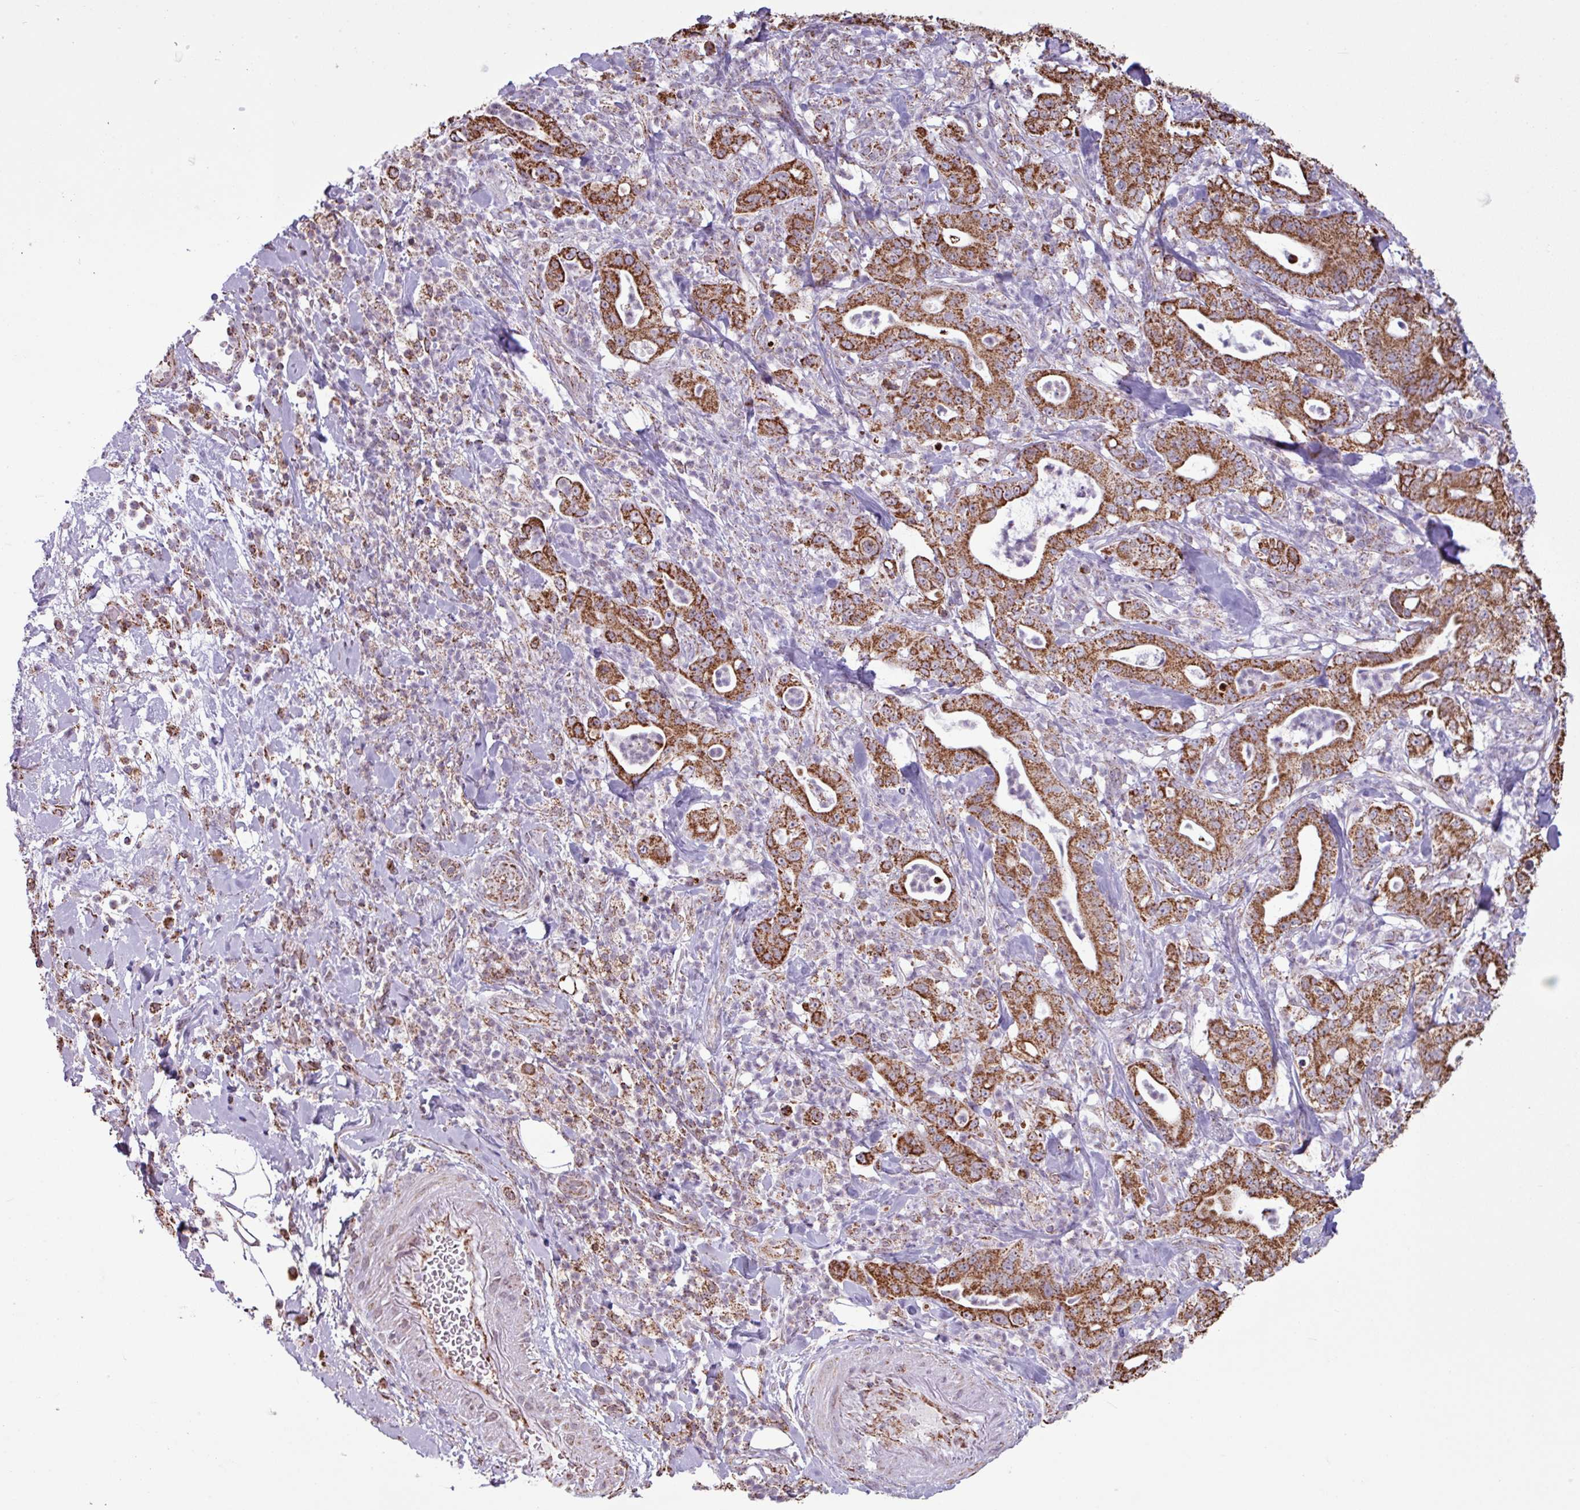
{"staining": {"intensity": "strong", "quantity": ">75%", "location": "cytoplasmic/membranous"}, "tissue": "pancreatic cancer", "cell_type": "Tumor cells", "image_type": "cancer", "snomed": [{"axis": "morphology", "description": "Adenocarcinoma, NOS"}, {"axis": "topography", "description": "Pancreas"}], "caption": "Tumor cells exhibit high levels of strong cytoplasmic/membranous positivity in about >75% of cells in pancreatic cancer.", "gene": "ALG8", "patient": {"sex": "male", "age": 71}}